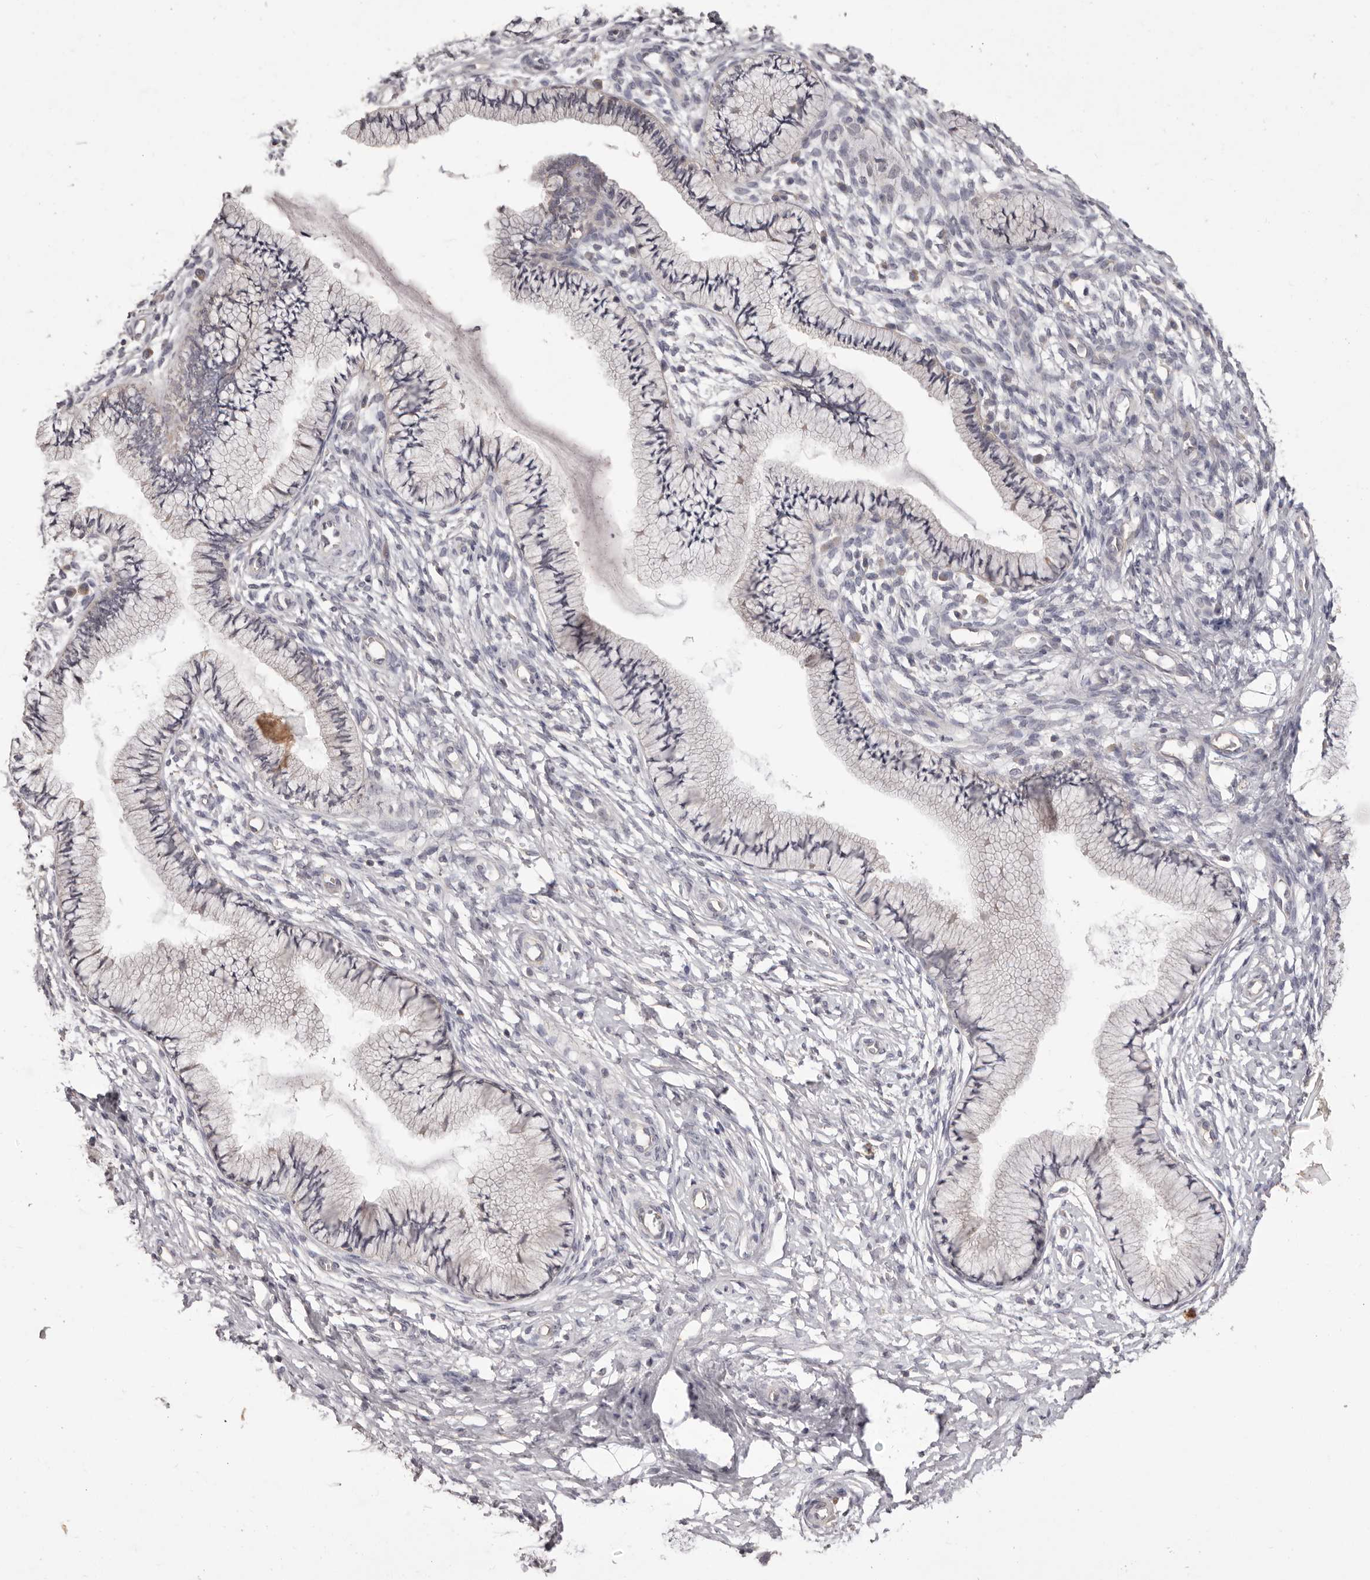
{"staining": {"intensity": "negative", "quantity": "none", "location": "none"}, "tissue": "cervix", "cell_type": "Glandular cells", "image_type": "normal", "snomed": [{"axis": "morphology", "description": "Normal tissue, NOS"}, {"axis": "topography", "description": "Cervix"}], "caption": "Normal cervix was stained to show a protein in brown. There is no significant expression in glandular cells.", "gene": "HRH1", "patient": {"sex": "female", "age": 36}}